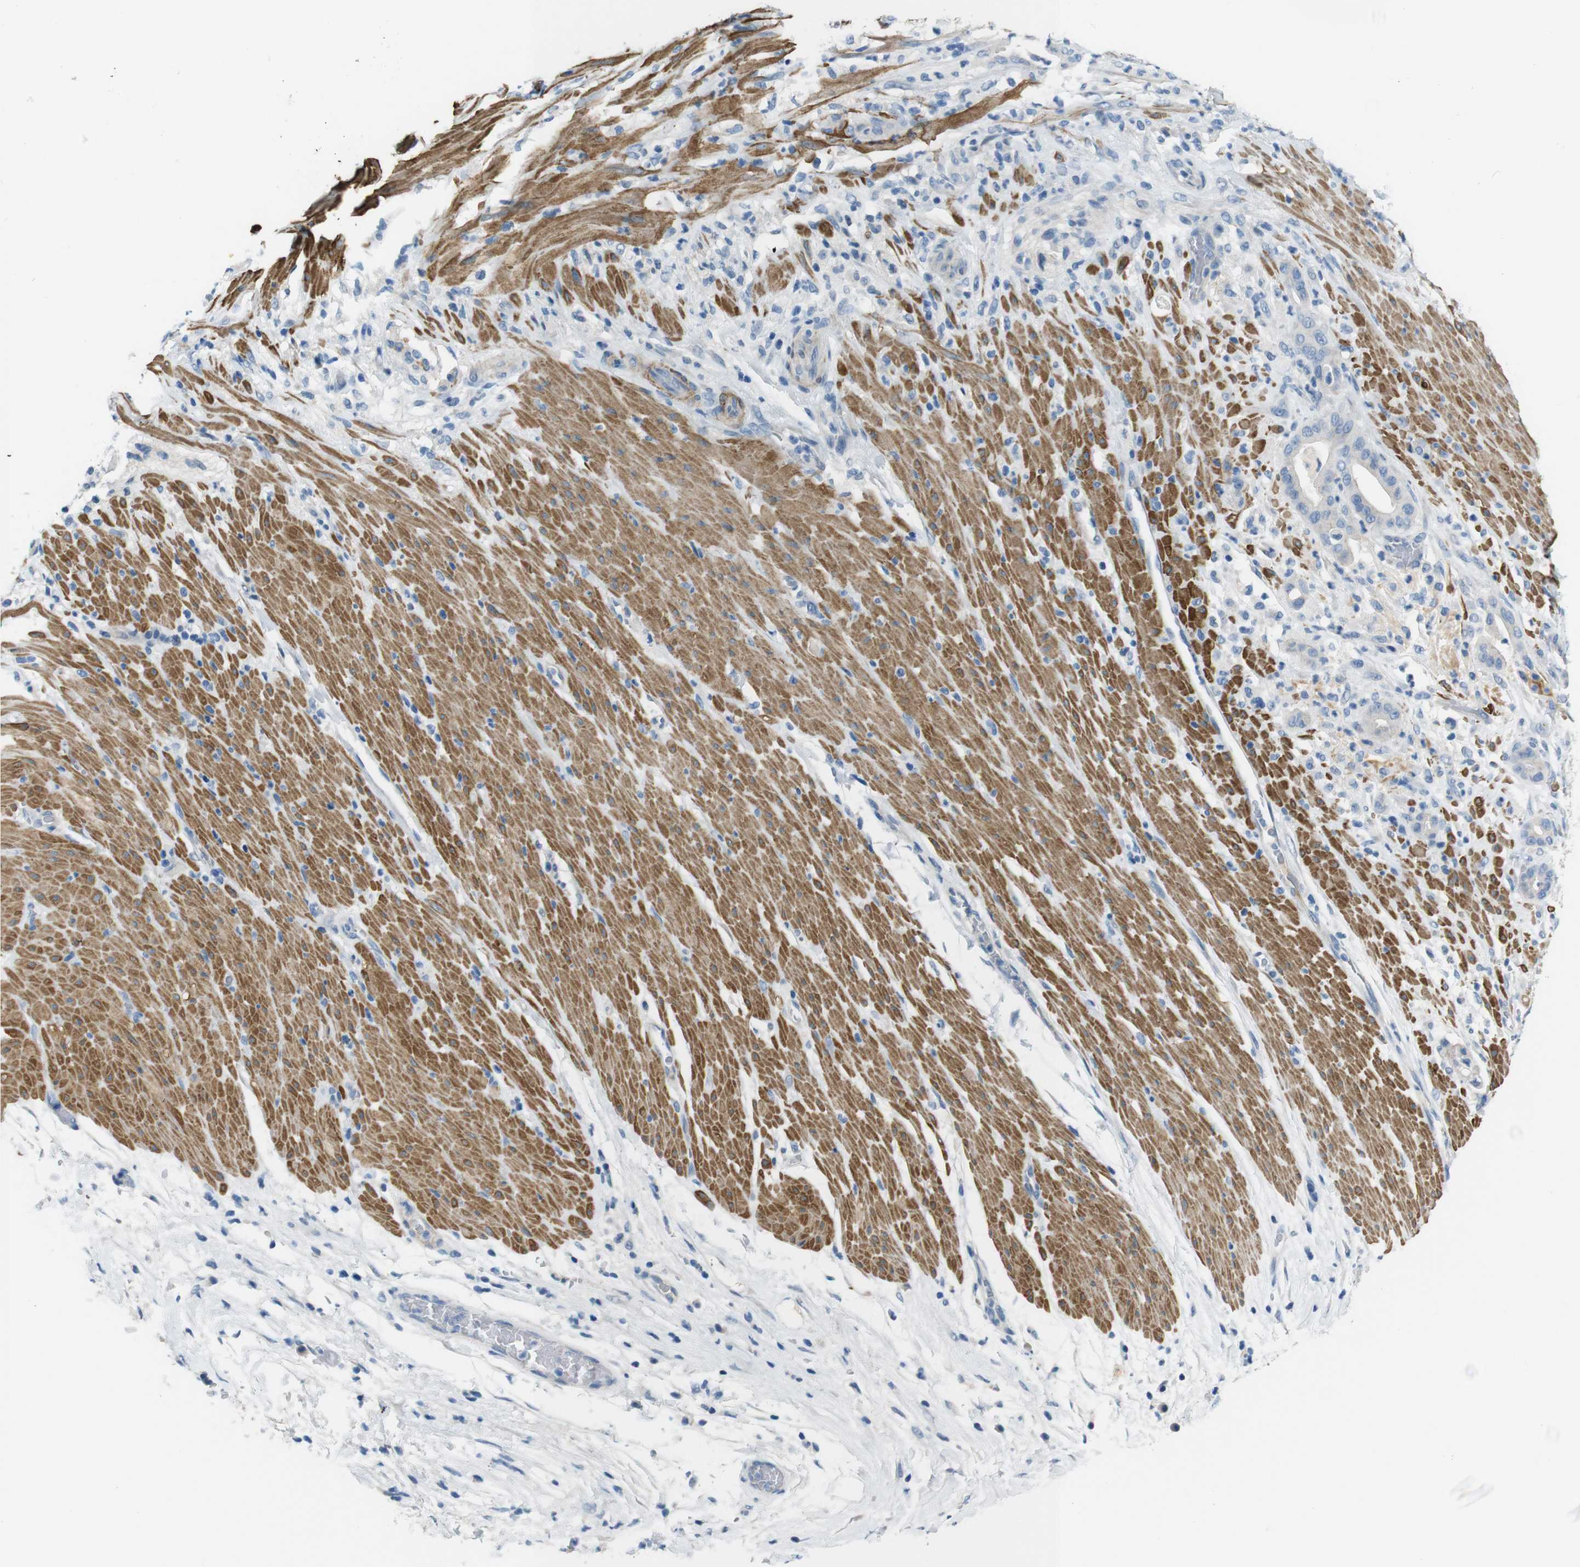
{"staining": {"intensity": "negative", "quantity": "none", "location": "none"}, "tissue": "pancreatic cancer", "cell_type": "Tumor cells", "image_type": "cancer", "snomed": [{"axis": "morphology", "description": "Adenocarcinoma, NOS"}, {"axis": "topography", "description": "Pancreas"}], "caption": "Pancreatic cancer stained for a protein using immunohistochemistry (IHC) reveals no expression tumor cells.", "gene": "HRH2", "patient": {"sex": "male", "age": 63}}